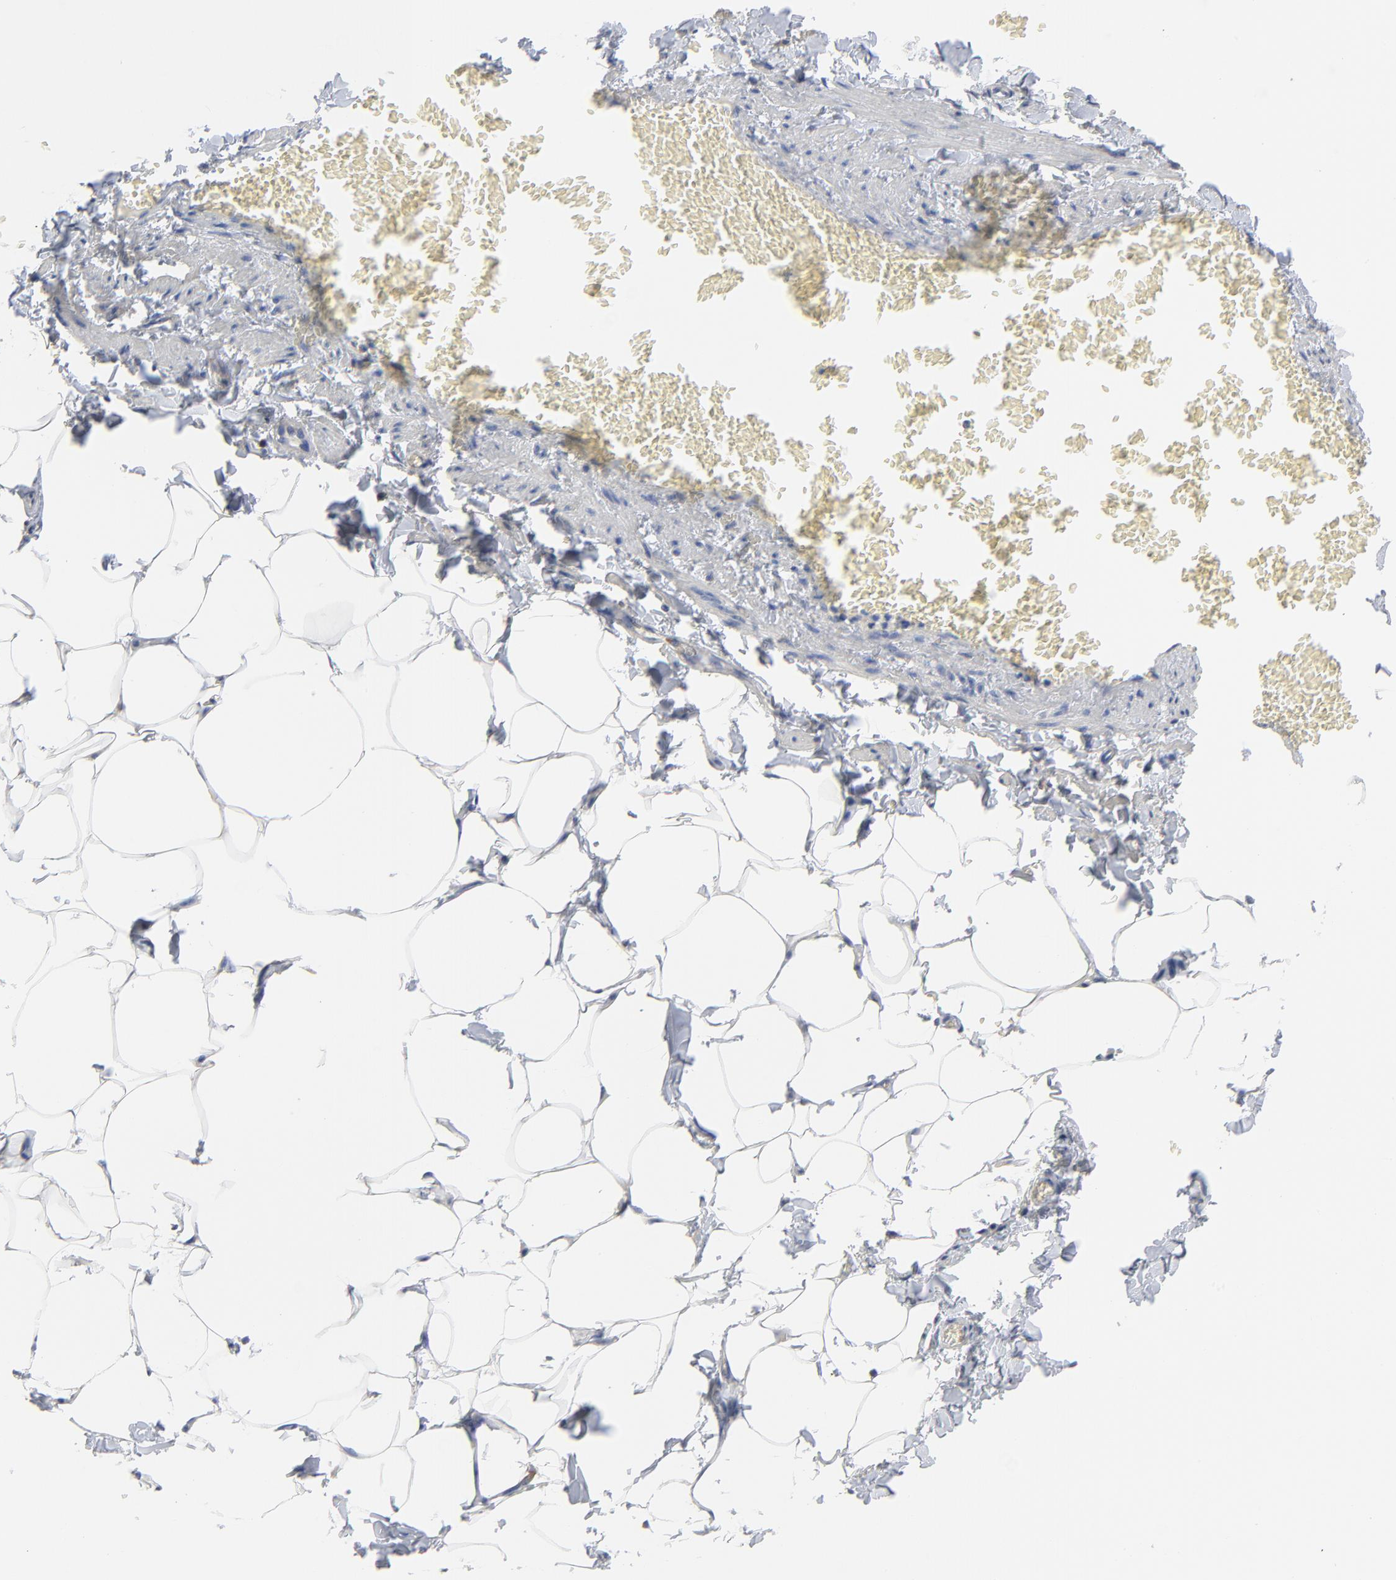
{"staining": {"intensity": "negative", "quantity": "none", "location": "none"}, "tissue": "adipose tissue", "cell_type": "Adipocytes", "image_type": "normal", "snomed": [{"axis": "morphology", "description": "Normal tissue, NOS"}, {"axis": "topography", "description": "Vascular tissue"}], "caption": "Adipose tissue stained for a protein using IHC exhibits no staining adipocytes.", "gene": "STAT2", "patient": {"sex": "male", "age": 41}}